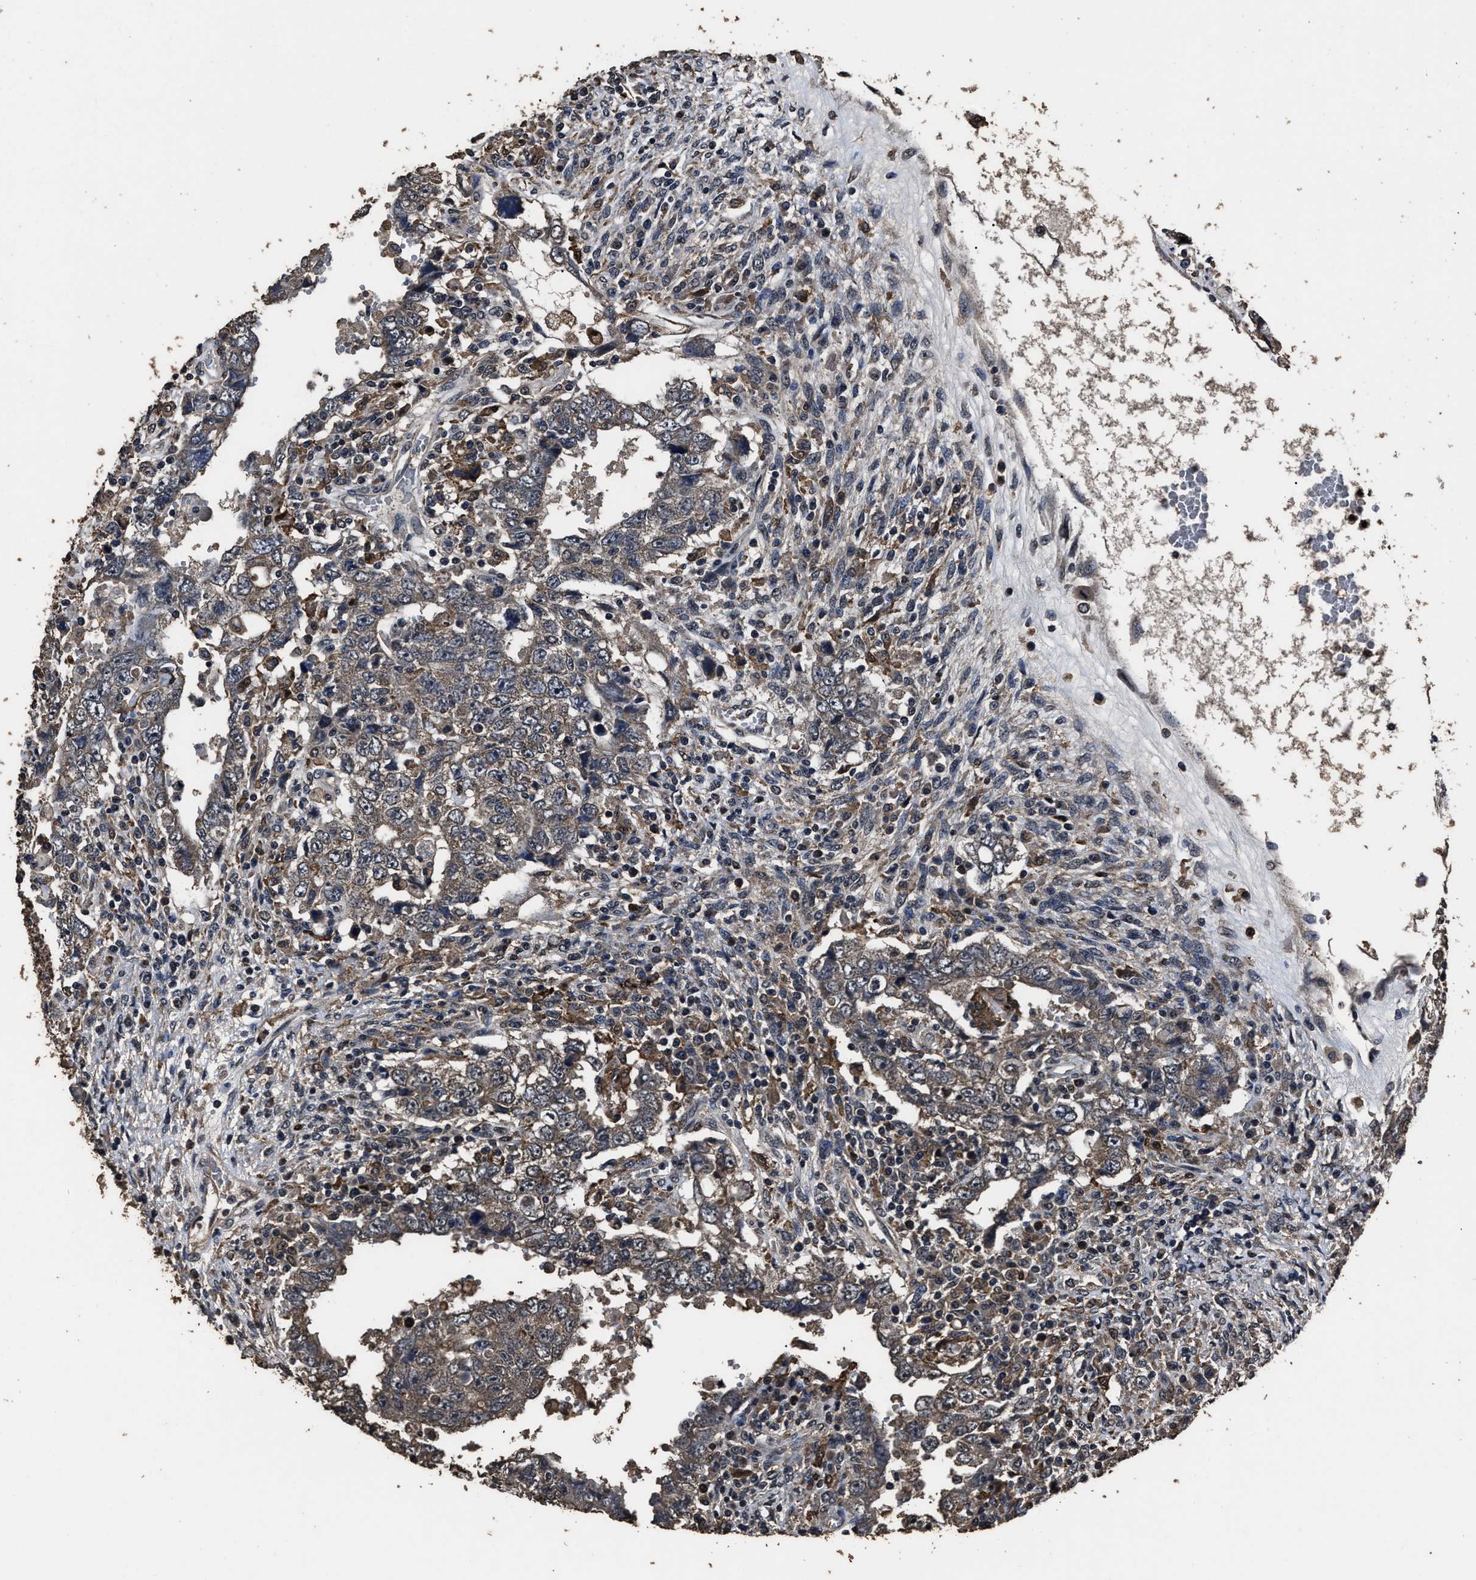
{"staining": {"intensity": "weak", "quantity": ">75%", "location": "cytoplasmic/membranous"}, "tissue": "testis cancer", "cell_type": "Tumor cells", "image_type": "cancer", "snomed": [{"axis": "morphology", "description": "Carcinoma, Embryonal, NOS"}, {"axis": "topography", "description": "Testis"}], "caption": "Immunohistochemical staining of embryonal carcinoma (testis) displays low levels of weak cytoplasmic/membranous positivity in about >75% of tumor cells.", "gene": "RSBN1L", "patient": {"sex": "male", "age": 26}}